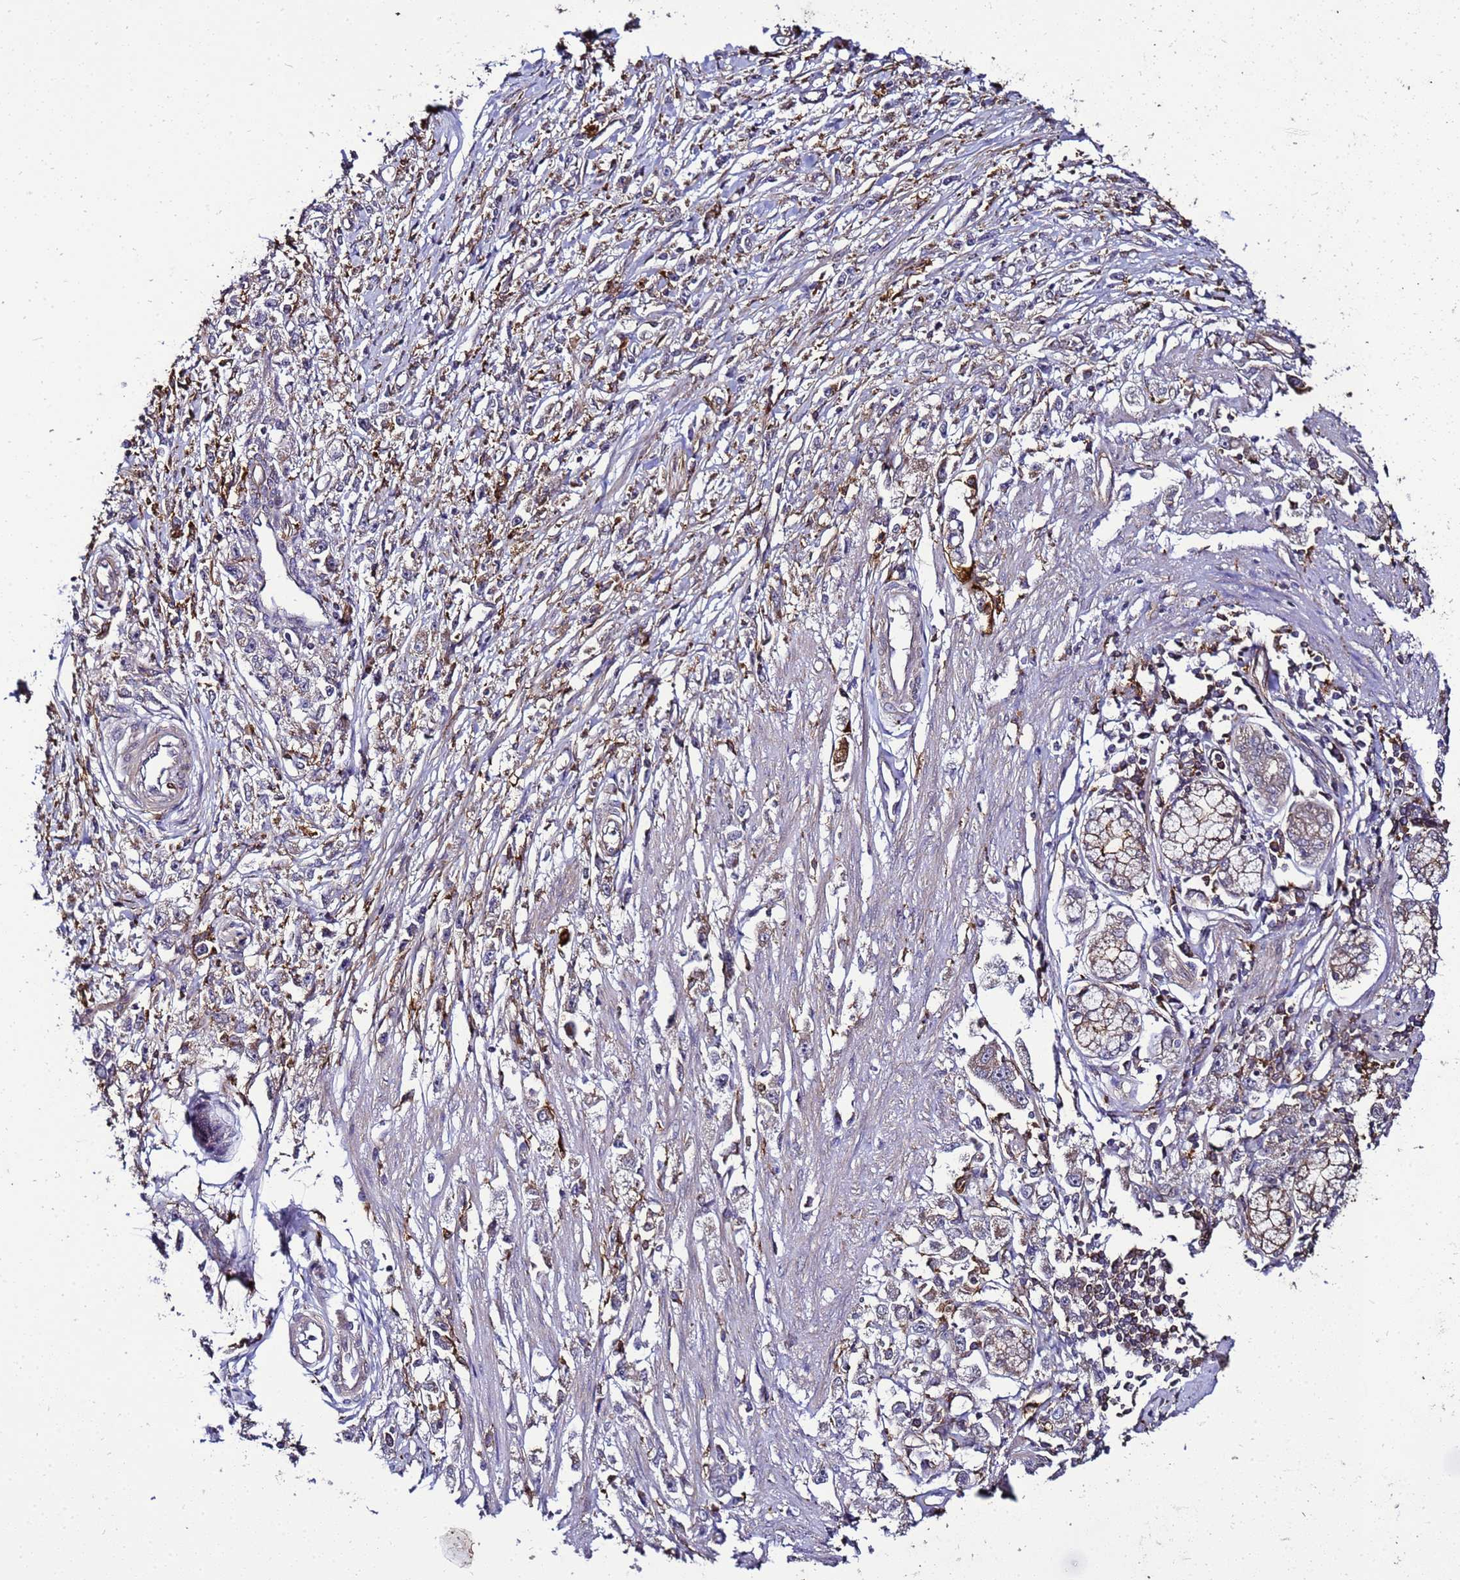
{"staining": {"intensity": "weak", "quantity": "<25%", "location": "cytoplasmic/membranous"}, "tissue": "stomach cancer", "cell_type": "Tumor cells", "image_type": "cancer", "snomed": [{"axis": "morphology", "description": "Adenocarcinoma, NOS"}, {"axis": "topography", "description": "Stomach"}], "caption": "Tumor cells are negative for protein expression in human stomach adenocarcinoma.", "gene": "TRABD", "patient": {"sex": "female", "age": 59}}